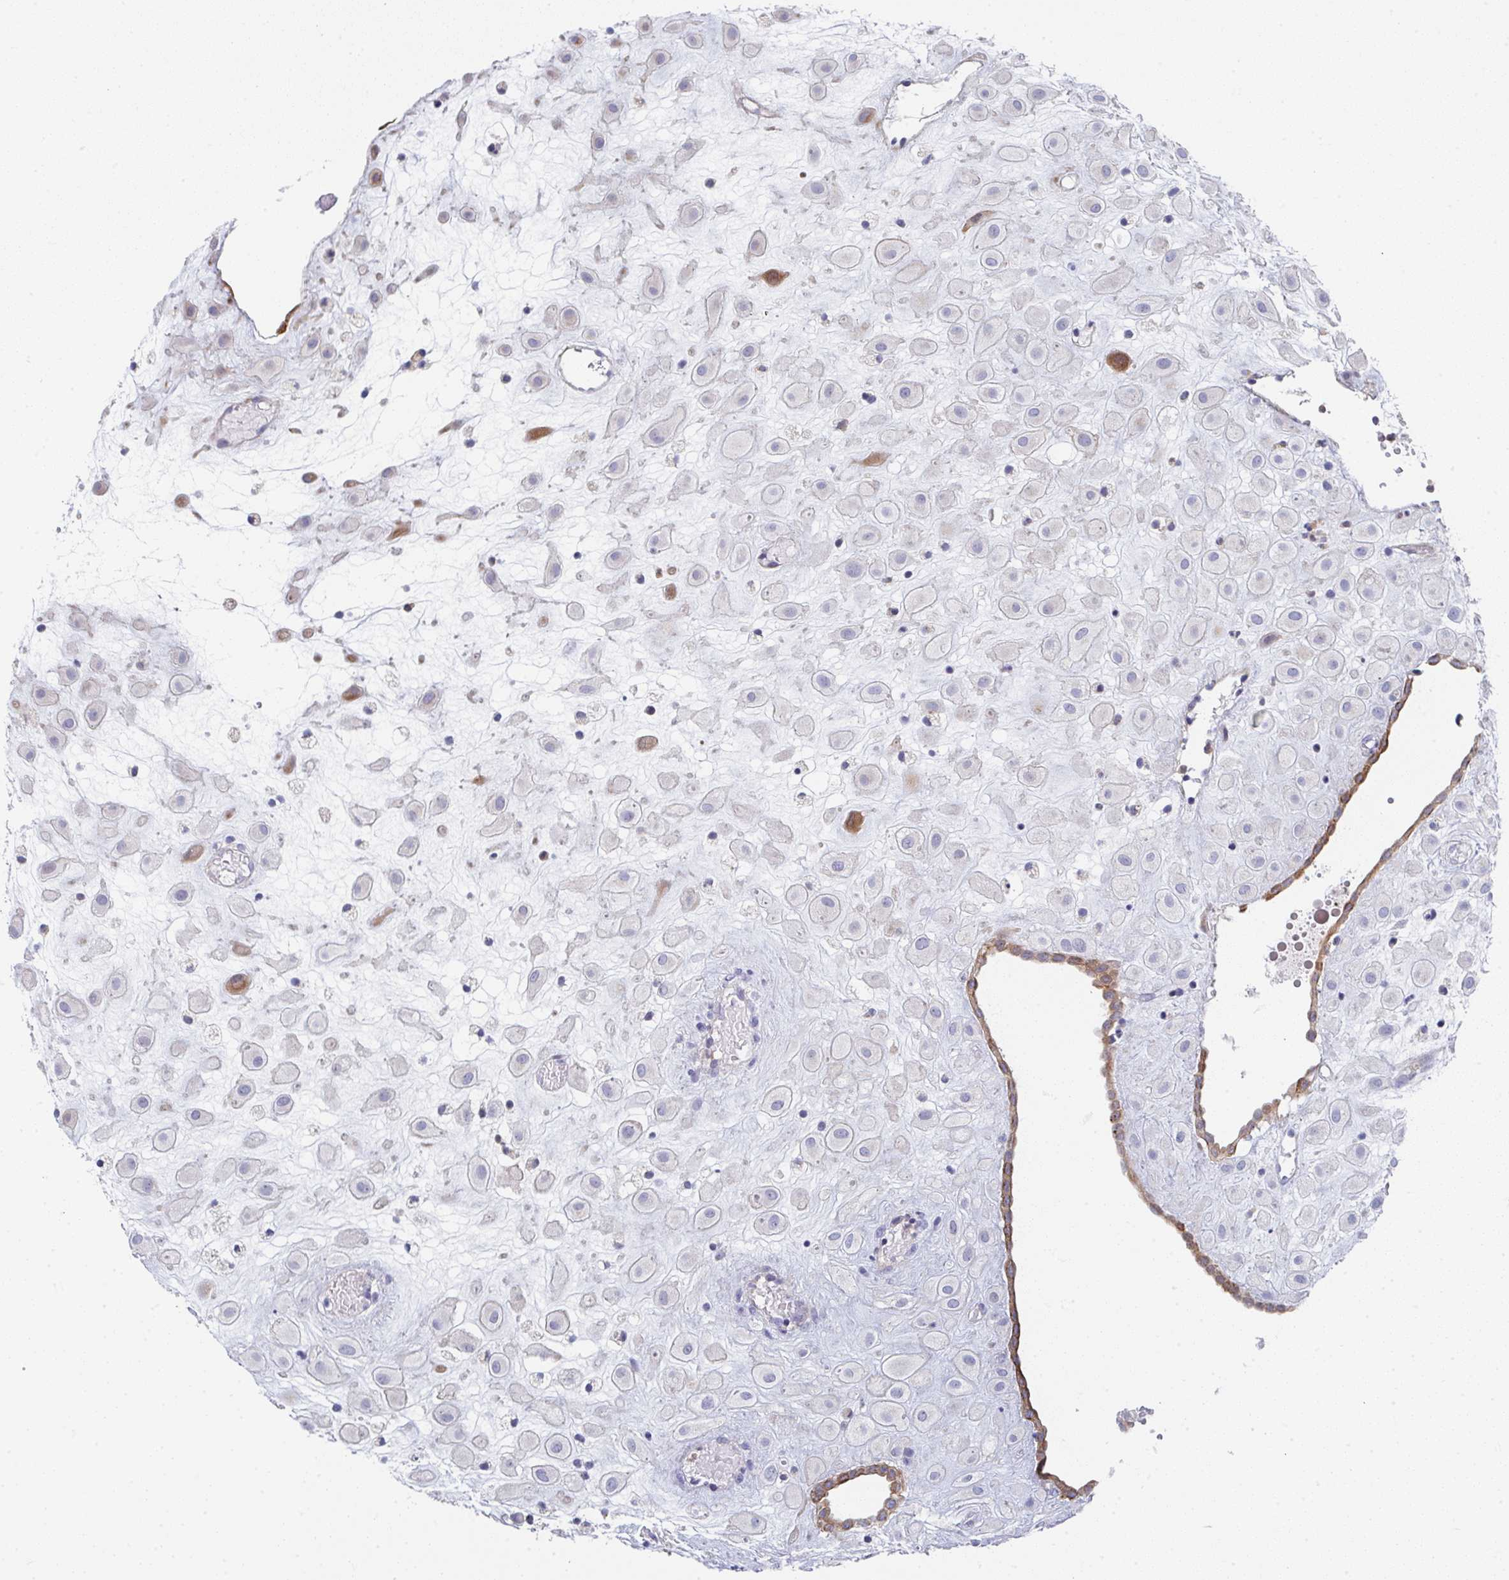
{"staining": {"intensity": "moderate", "quantity": "<25%", "location": "cytoplasmic/membranous"}, "tissue": "placenta", "cell_type": "Decidual cells", "image_type": "normal", "snomed": [{"axis": "morphology", "description": "Normal tissue, NOS"}, {"axis": "topography", "description": "Placenta"}], "caption": "High-magnification brightfield microscopy of normal placenta stained with DAB (brown) and counterstained with hematoxylin (blue). decidual cells exhibit moderate cytoplasmic/membranous positivity is identified in about<25% of cells. (brown staining indicates protein expression, while blue staining denotes nuclei).", "gene": "KLHL33", "patient": {"sex": "female", "age": 24}}